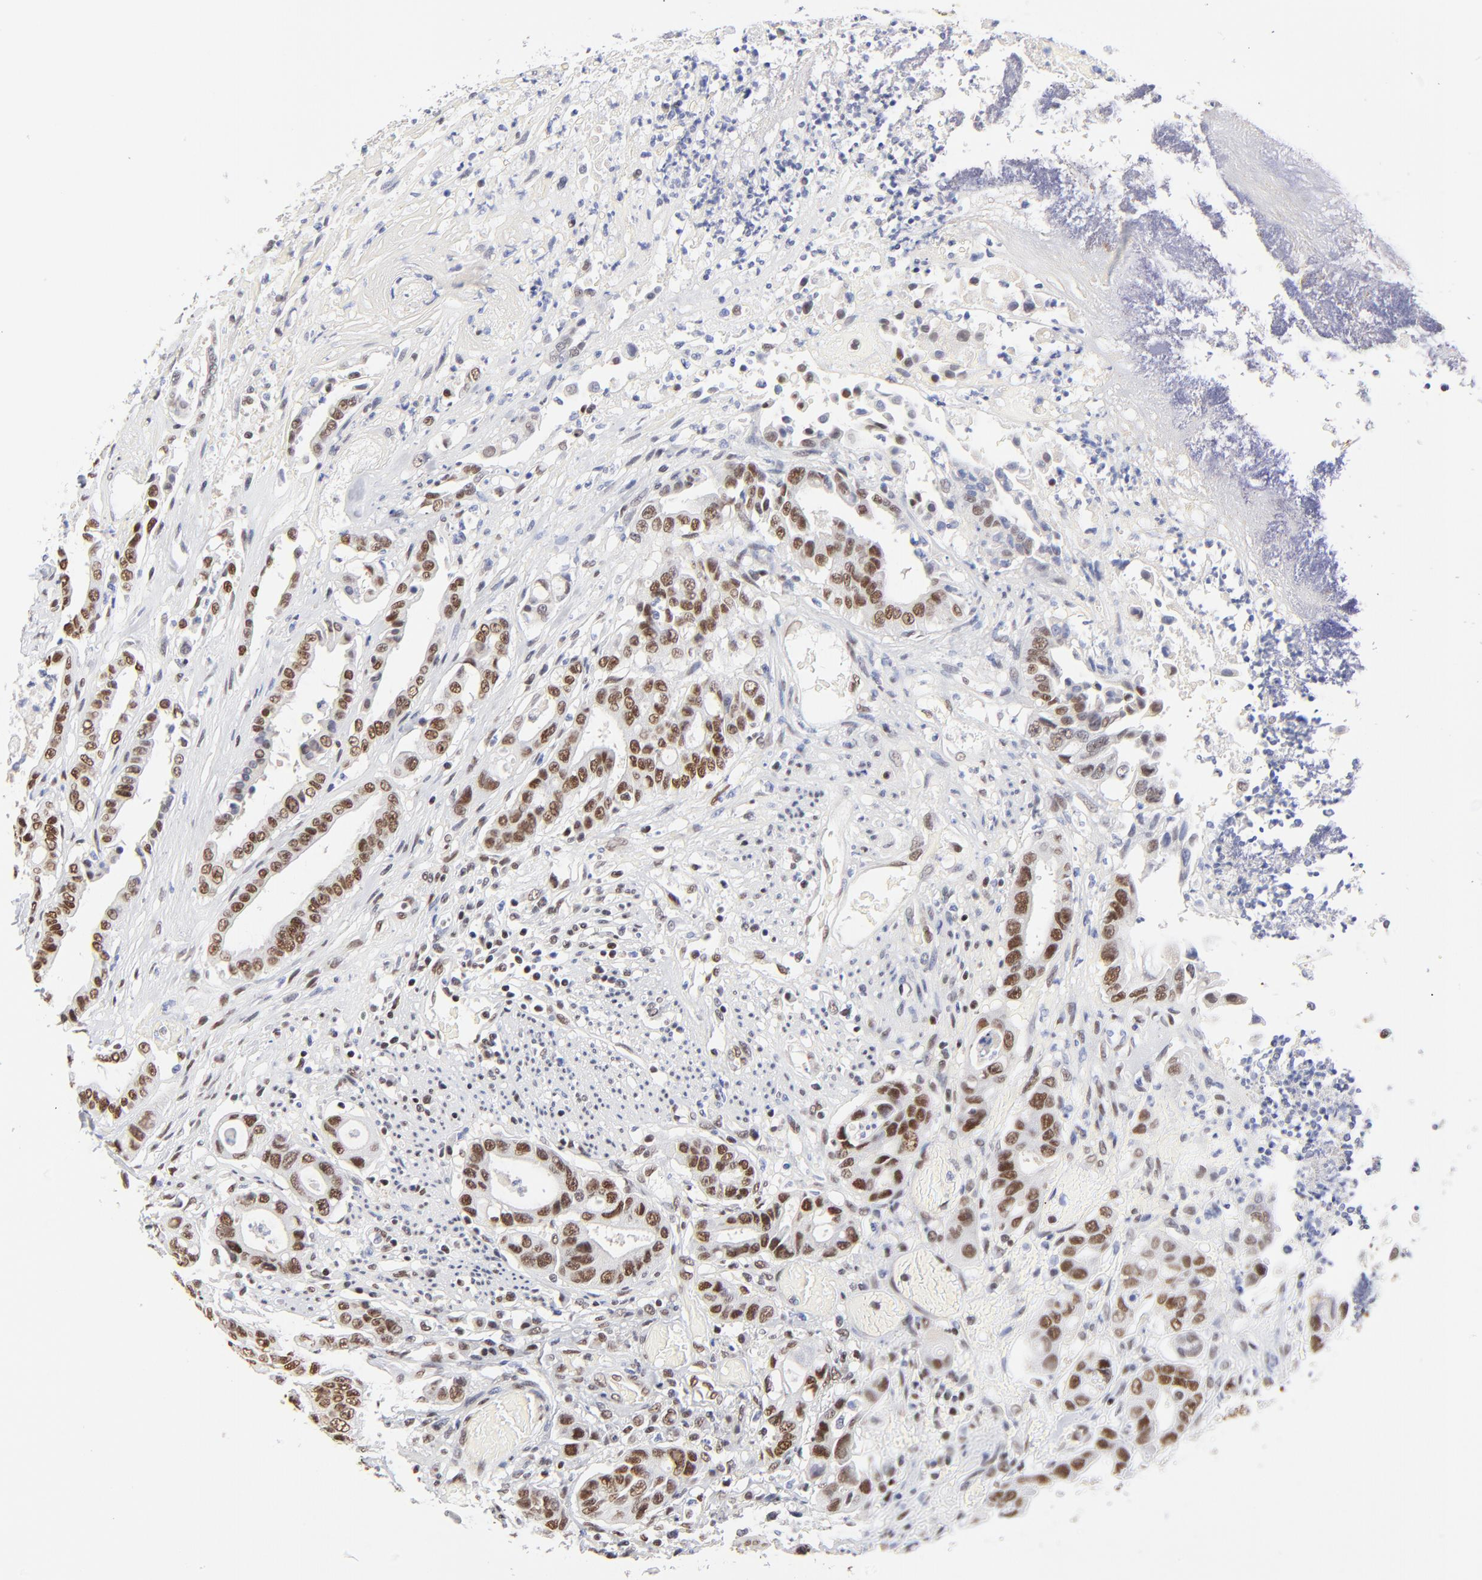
{"staining": {"intensity": "strong", "quantity": ">75%", "location": "nuclear"}, "tissue": "colorectal cancer", "cell_type": "Tumor cells", "image_type": "cancer", "snomed": [{"axis": "morphology", "description": "Adenocarcinoma, NOS"}, {"axis": "topography", "description": "Colon"}], "caption": "Tumor cells show strong nuclear staining in approximately >75% of cells in colorectal cancer.", "gene": "ZMYM3", "patient": {"sex": "female", "age": 70}}